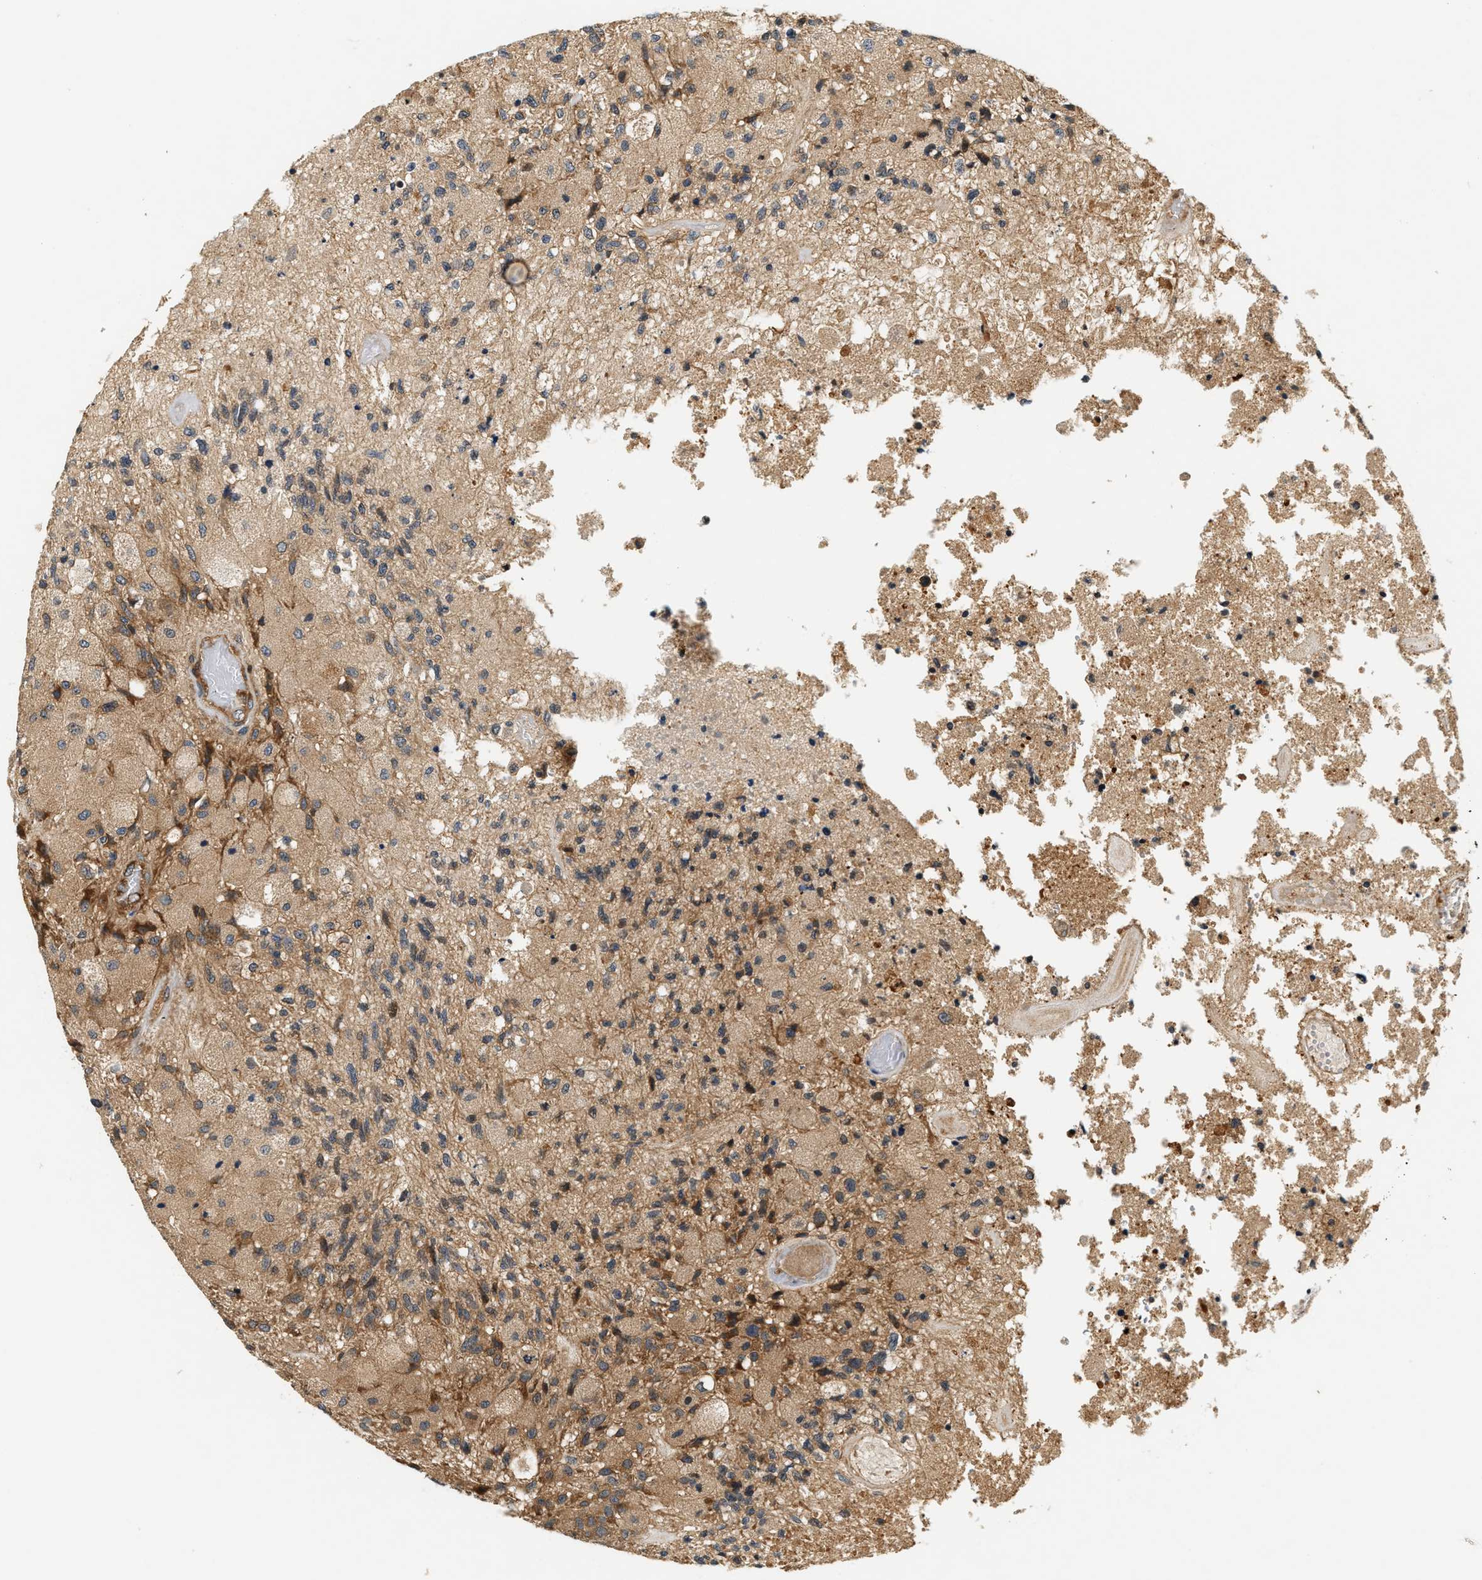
{"staining": {"intensity": "moderate", "quantity": ">75%", "location": "cytoplasmic/membranous"}, "tissue": "glioma", "cell_type": "Tumor cells", "image_type": "cancer", "snomed": [{"axis": "morphology", "description": "Normal tissue, NOS"}, {"axis": "morphology", "description": "Glioma, malignant, High grade"}, {"axis": "topography", "description": "Cerebral cortex"}], "caption": "IHC (DAB) staining of human malignant glioma (high-grade) demonstrates moderate cytoplasmic/membranous protein positivity in about >75% of tumor cells.", "gene": "SAMD9", "patient": {"sex": "male", "age": 77}}